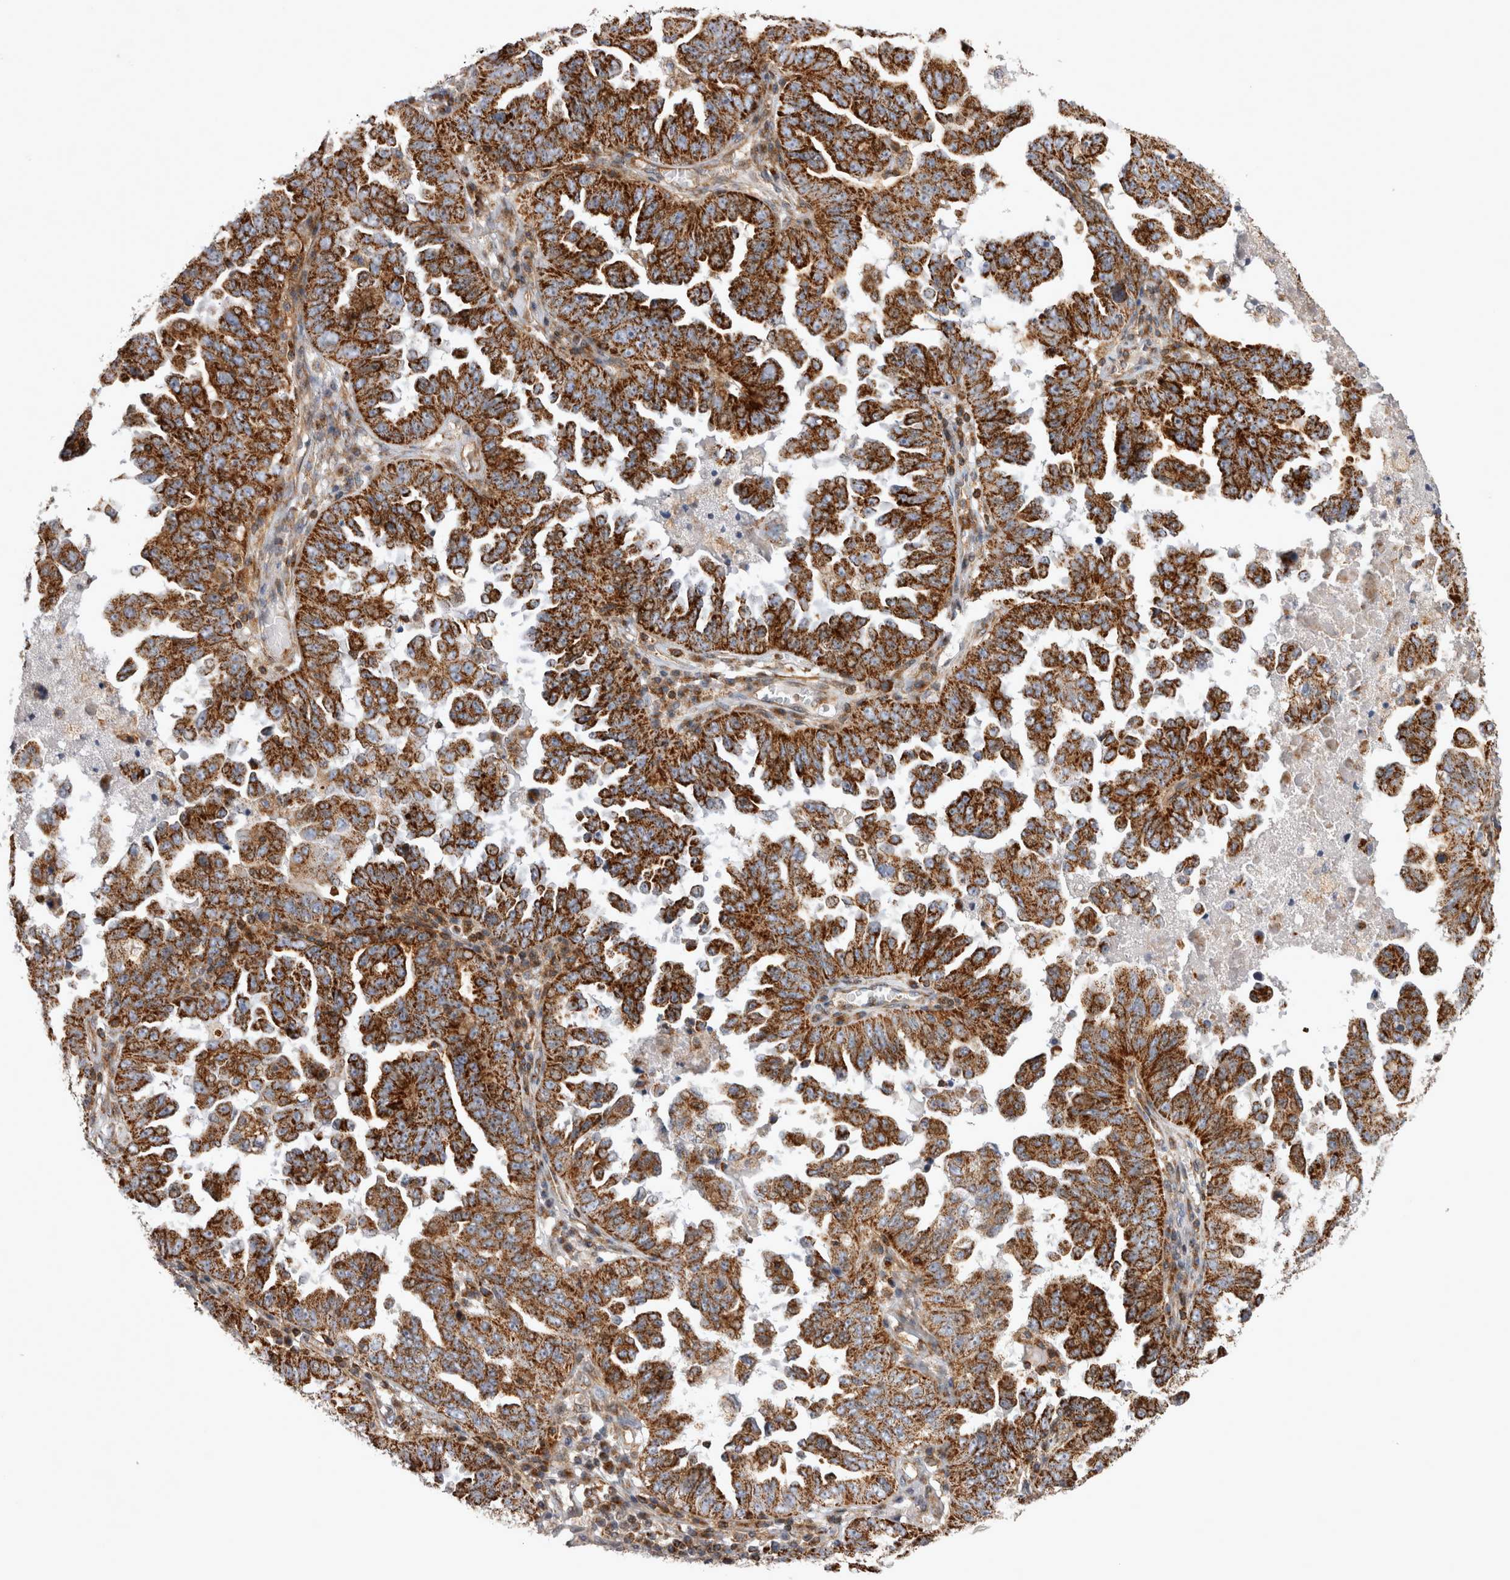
{"staining": {"intensity": "strong", "quantity": ">75%", "location": "cytoplasmic/membranous"}, "tissue": "ovarian cancer", "cell_type": "Tumor cells", "image_type": "cancer", "snomed": [{"axis": "morphology", "description": "Carcinoma, endometroid"}, {"axis": "topography", "description": "Ovary"}], "caption": "Protein staining of endometroid carcinoma (ovarian) tissue exhibits strong cytoplasmic/membranous expression in about >75% of tumor cells. The staining was performed using DAB (3,3'-diaminobenzidine) to visualize the protein expression in brown, while the nuclei were stained in blue with hematoxylin (Magnification: 20x).", "gene": "TSPOAP1", "patient": {"sex": "female", "age": 62}}